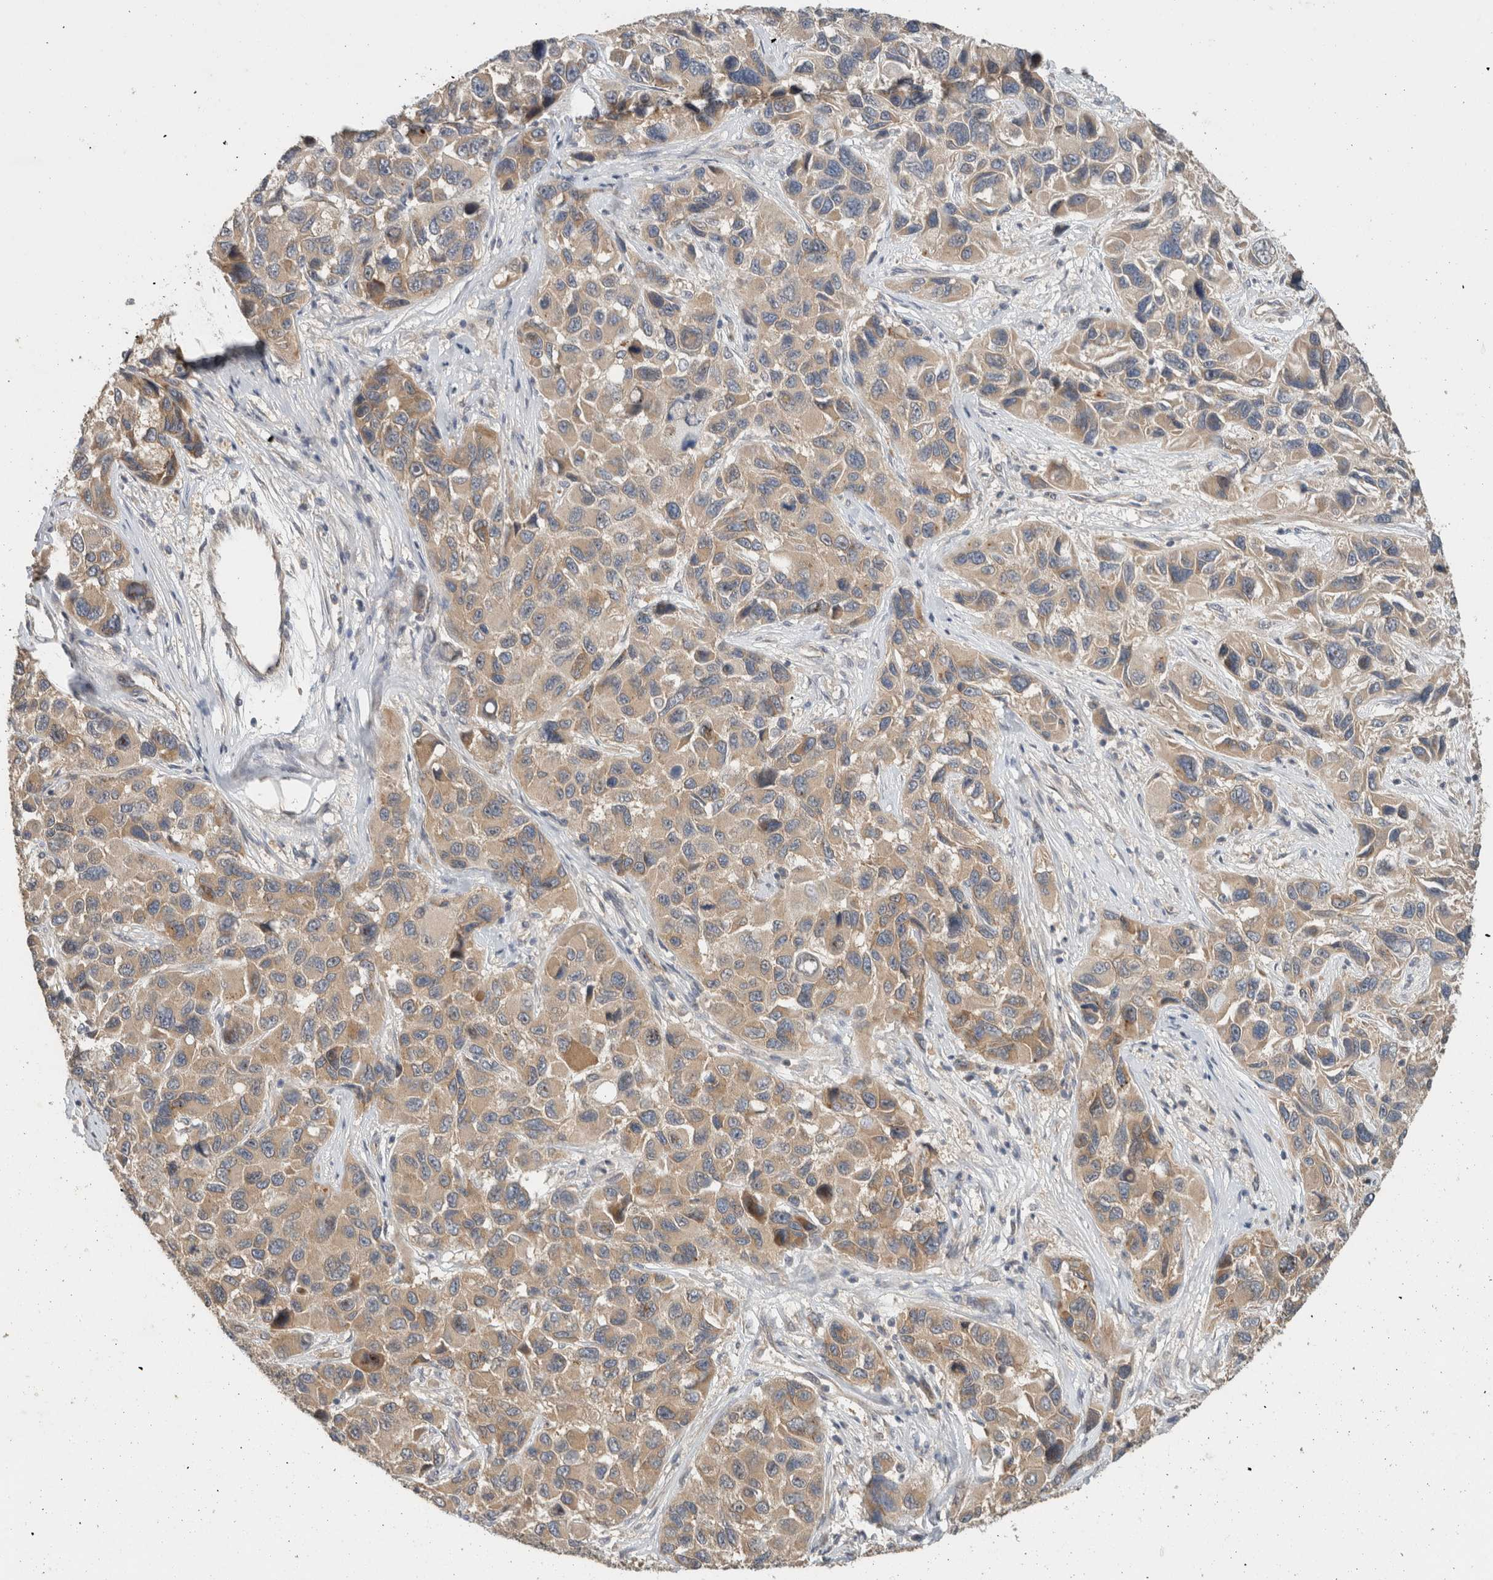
{"staining": {"intensity": "moderate", "quantity": "25%-75%", "location": "cytoplasmic/membranous"}, "tissue": "melanoma", "cell_type": "Tumor cells", "image_type": "cancer", "snomed": [{"axis": "morphology", "description": "Malignant melanoma, NOS"}, {"axis": "topography", "description": "Skin"}], "caption": "A medium amount of moderate cytoplasmic/membranous staining is seen in about 25%-75% of tumor cells in melanoma tissue.", "gene": "PUM1", "patient": {"sex": "male", "age": 53}}